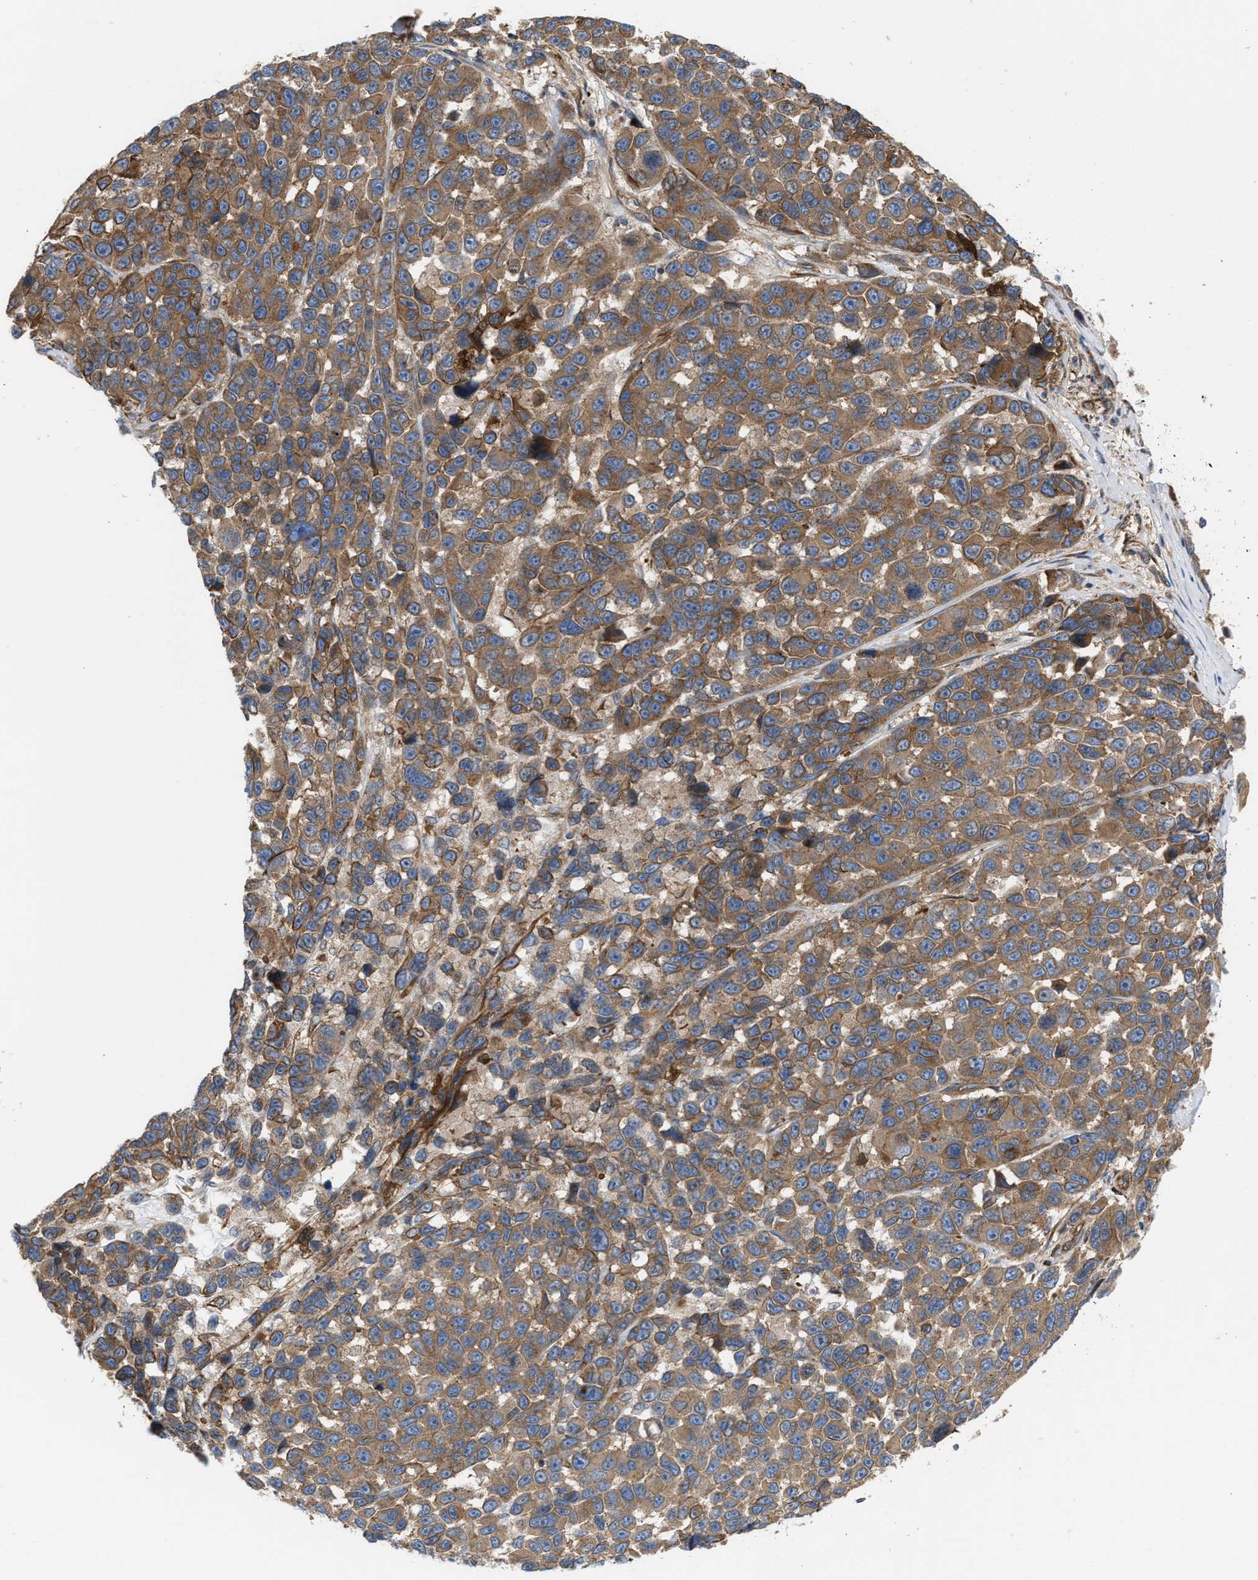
{"staining": {"intensity": "moderate", "quantity": ">75%", "location": "cytoplasmic/membranous"}, "tissue": "melanoma", "cell_type": "Tumor cells", "image_type": "cancer", "snomed": [{"axis": "morphology", "description": "Malignant melanoma, NOS"}, {"axis": "topography", "description": "Skin"}], "caption": "Moderate cytoplasmic/membranous protein expression is appreciated in approximately >75% of tumor cells in melanoma.", "gene": "EPS15L1", "patient": {"sex": "male", "age": 53}}